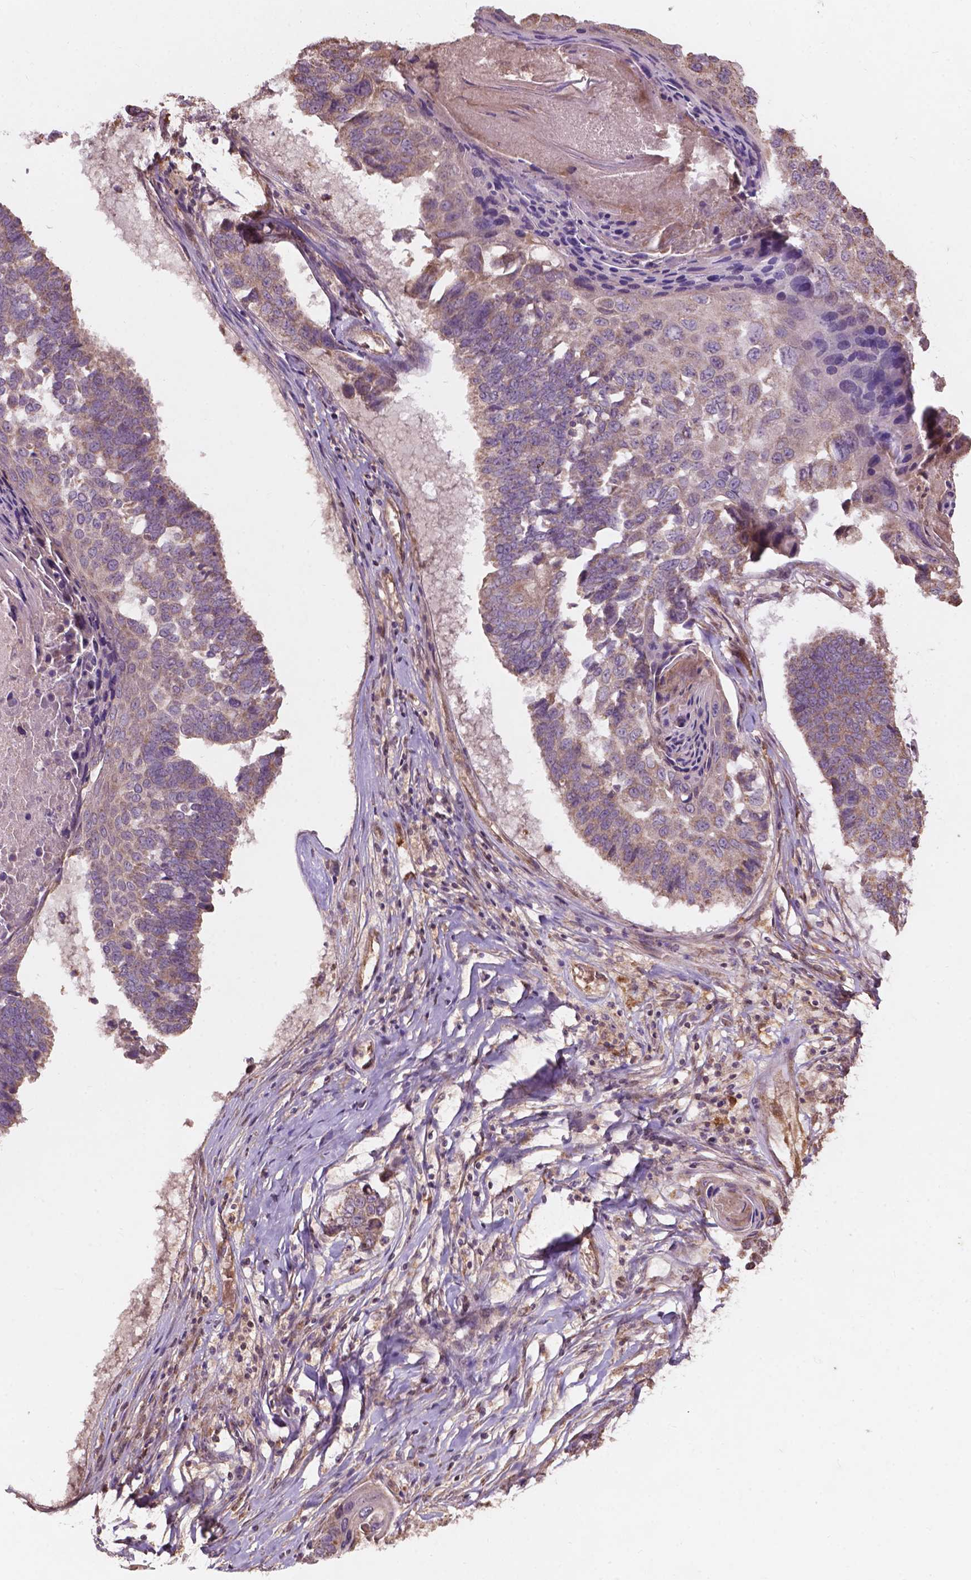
{"staining": {"intensity": "moderate", "quantity": "25%-75%", "location": "cytoplasmic/membranous"}, "tissue": "lung cancer", "cell_type": "Tumor cells", "image_type": "cancer", "snomed": [{"axis": "morphology", "description": "Squamous cell carcinoma, NOS"}, {"axis": "topography", "description": "Lung"}], "caption": "Tumor cells show medium levels of moderate cytoplasmic/membranous positivity in approximately 25%-75% of cells in lung cancer (squamous cell carcinoma). (Brightfield microscopy of DAB IHC at high magnification).", "gene": "CDC42BPA", "patient": {"sex": "male", "age": 73}}